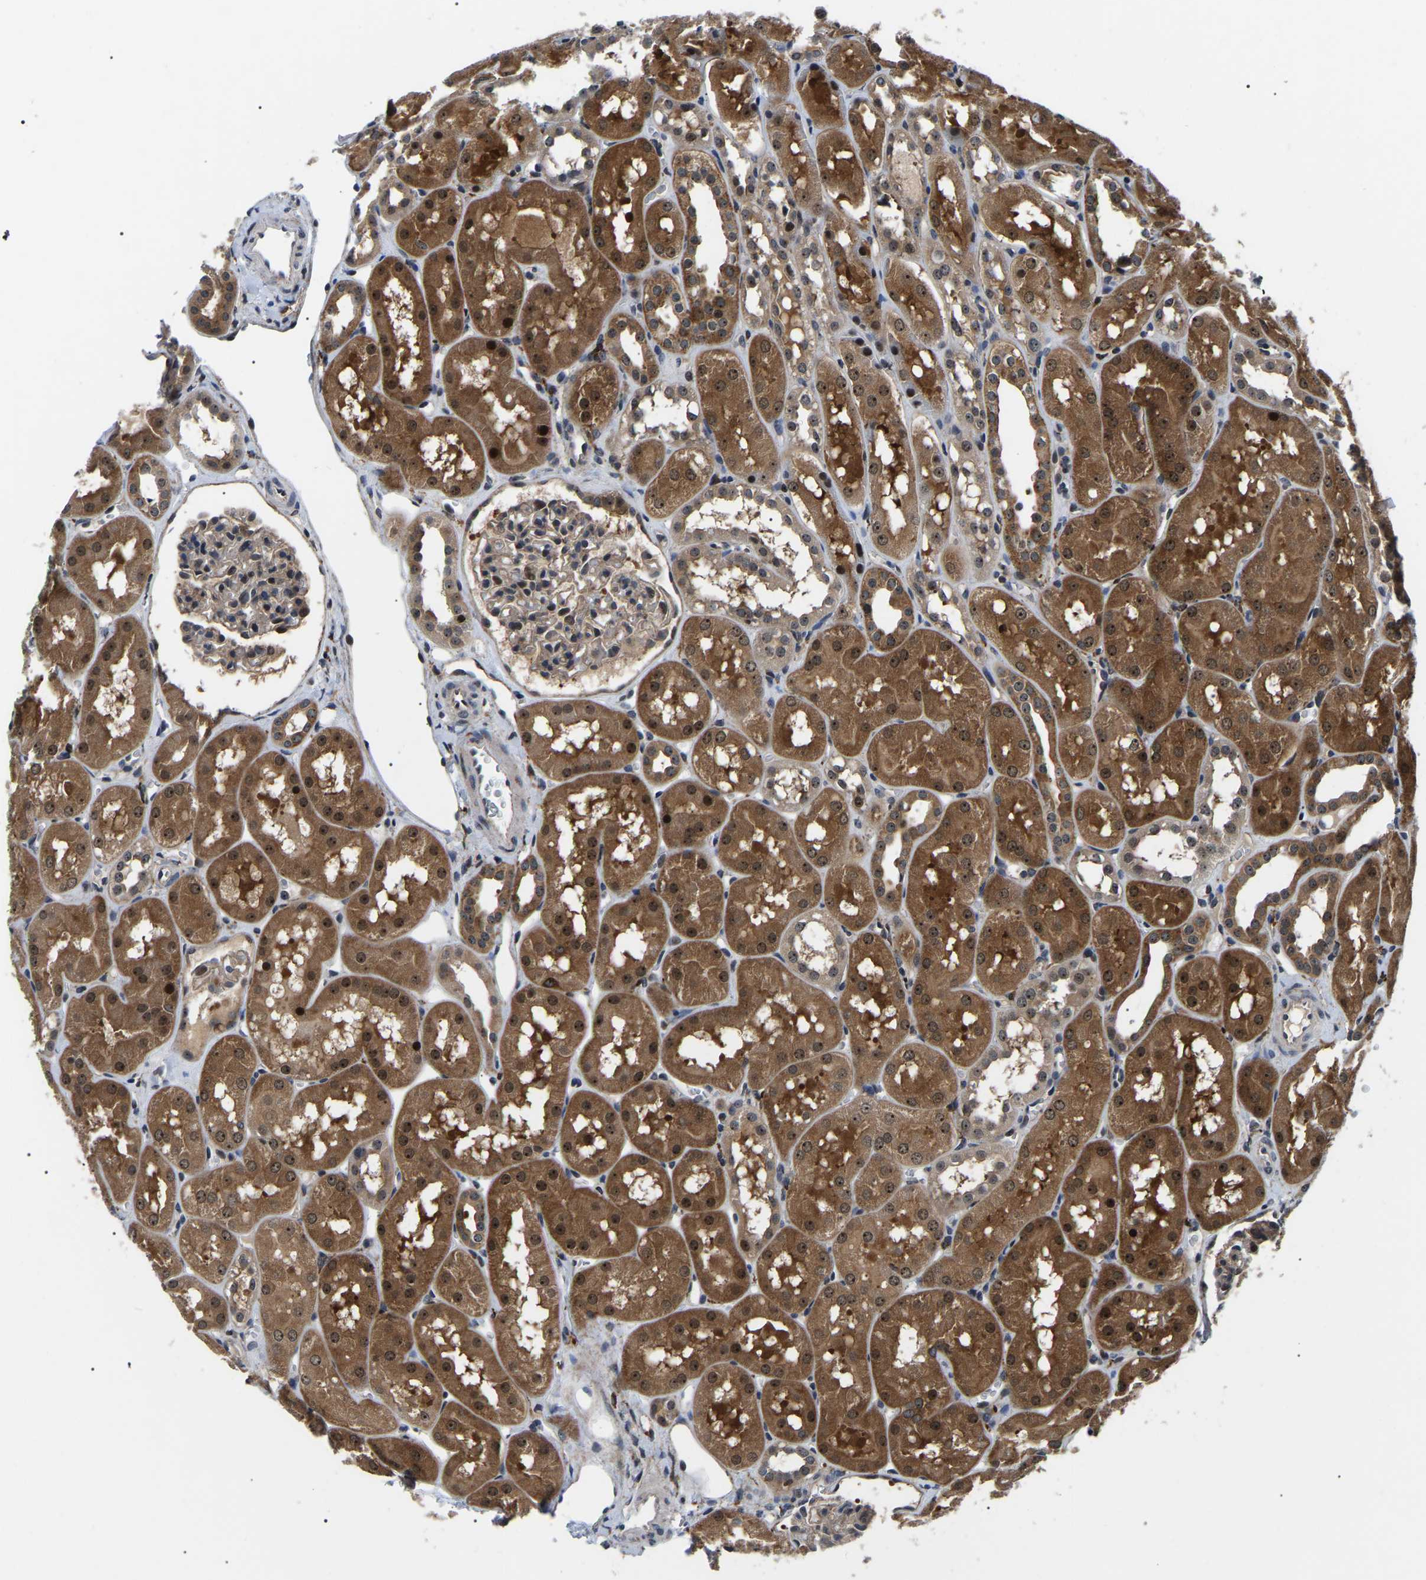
{"staining": {"intensity": "moderate", "quantity": "<25%", "location": "nuclear"}, "tissue": "kidney", "cell_type": "Cells in glomeruli", "image_type": "normal", "snomed": [{"axis": "morphology", "description": "Normal tissue, NOS"}, {"axis": "topography", "description": "Kidney"}, {"axis": "topography", "description": "Urinary bladder"}], "caption": "Brown immunohistochemical staining in benign human kidney reveals moderate nuclear staining in about <25% of cells in glomeruli. The staining was performed using DAB (3,3'-diaminobenzidine), with brown indicating positive protein expression. Nuclei are stained blue with hematoxylin.", "gene": "RRP1B", "patient": {"sex": "male", "age": 16}}